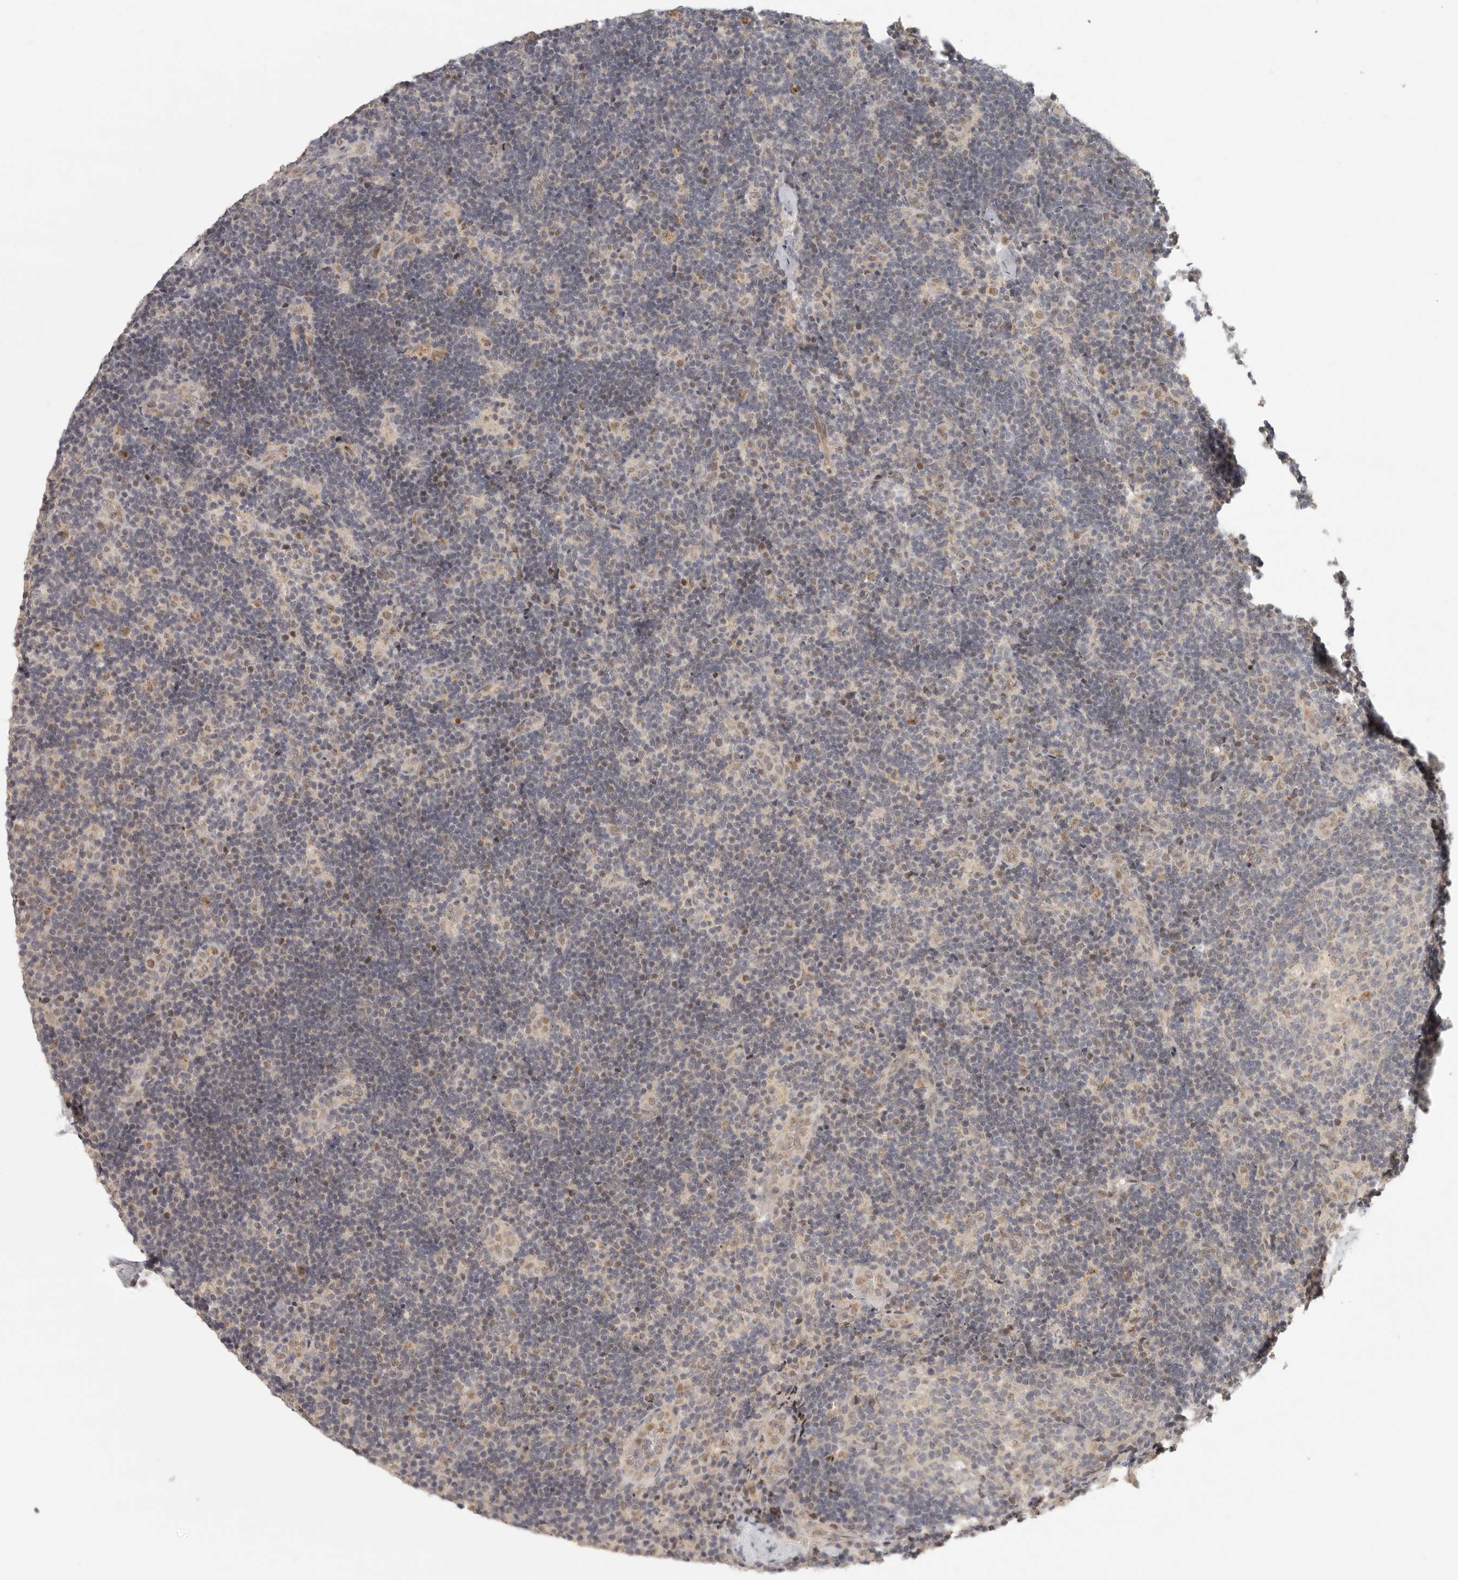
{"staining": {"intensity": "weak", "quantity": "25%-75%", "location": "nuclear"}, "tissue": "lymph node", "cell_type": "Germinal center cells", "image_type": "normal", "snomed": [{"axis": "morphology", "description": "Normal tissue, NOS"}, {"axis": "topography", "description": "Lymph node"}], "caption": "Immunohistochemistry micrograph of normal lymph node: lymph node stained using immunohistochemistry (IHC) demonstrates low levels of weak protein expression localized specifically in the nuclear of germinal center cells, appearing as a nuclear brown color.", "gene": "LRRC75A", "patient": {"sex": "female", "age": 22}}